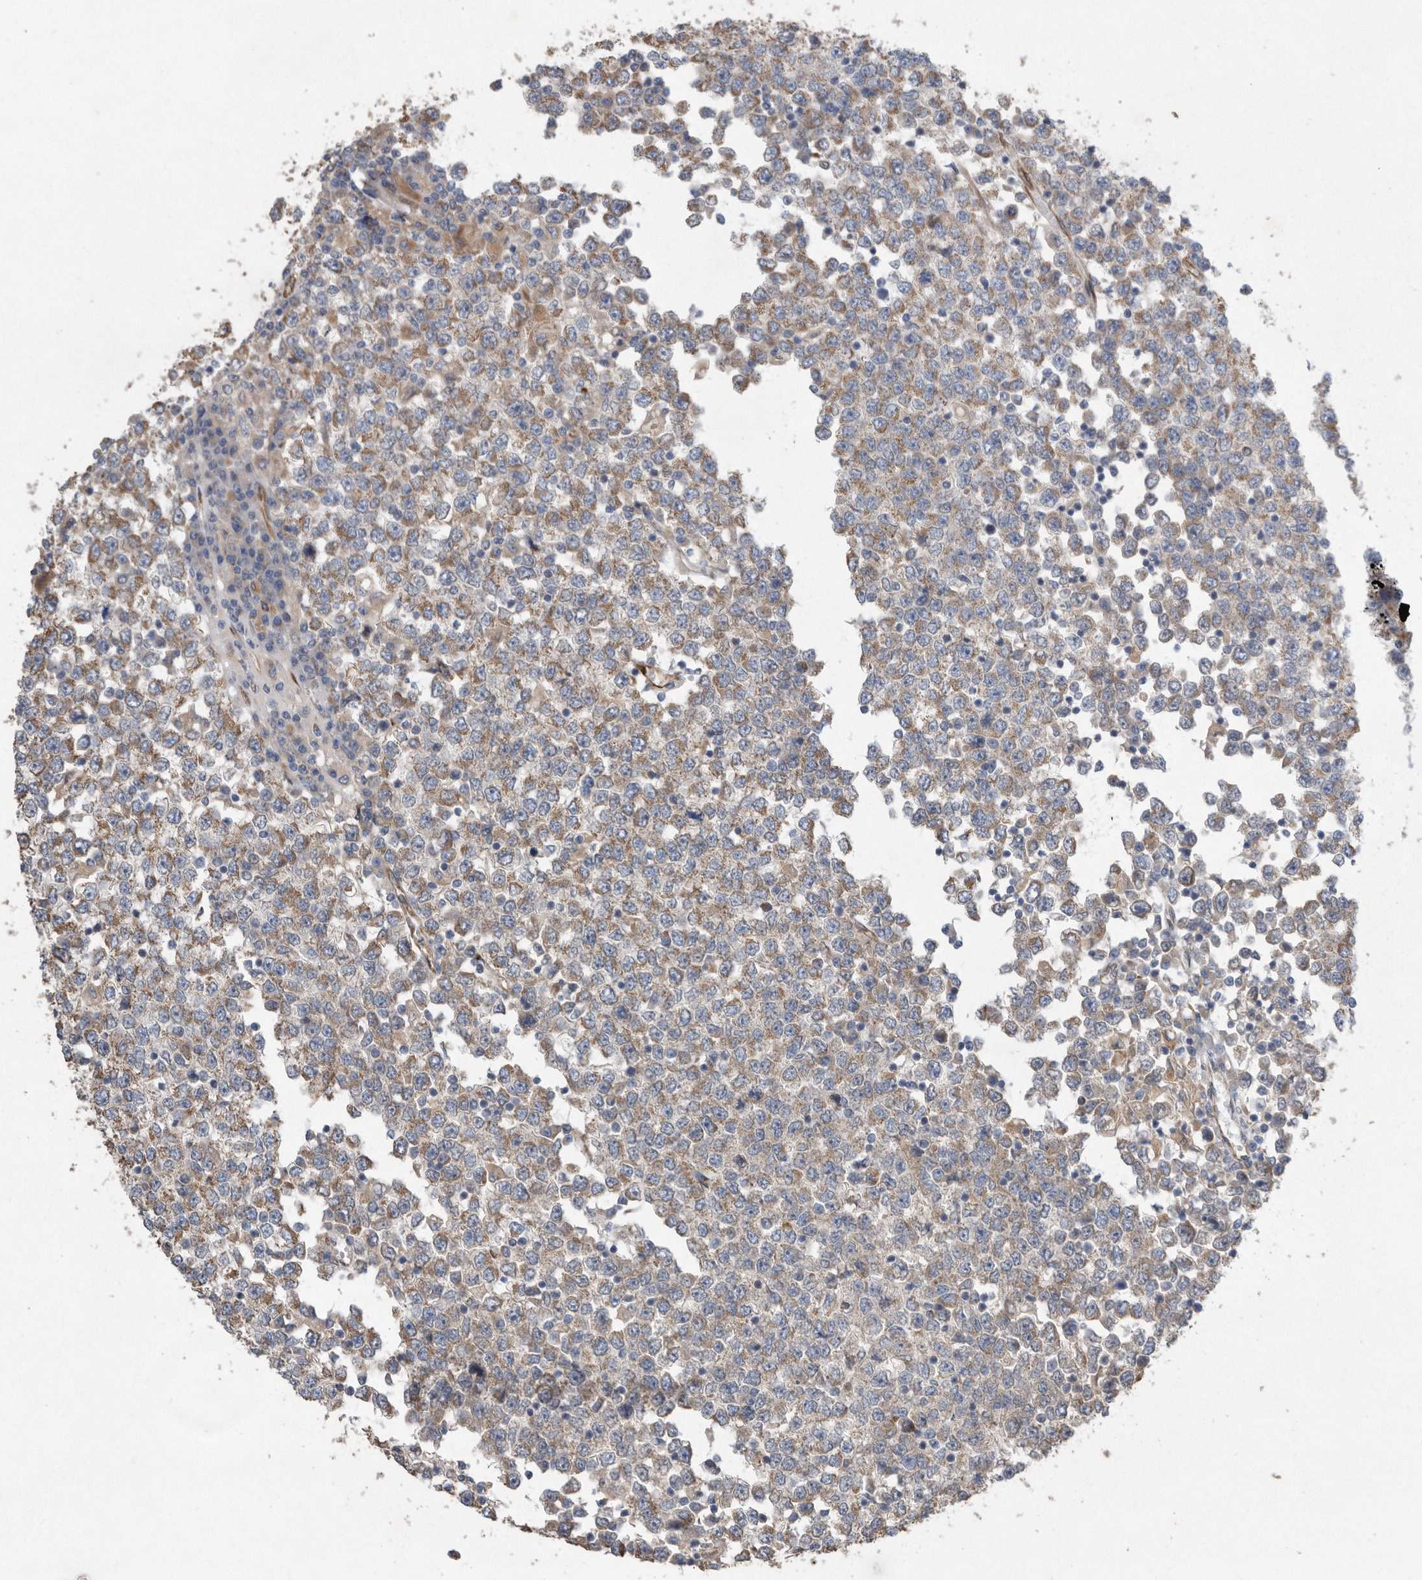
{"staining": {"intensity": "moderate", "quantity": ">75%", "location": "cytoplasmic/membranous"}, "tissue": "testis cancer", "cell_type": "Tumor cells", "image_type": "cancer", "snomed": [{"axis": "morphology", "description": "Seminoma, NOS"}, {"axis": "topography", "description": "Testis"}], "caption": "This image shows IHC staining of human testis cancer (seminoma), with medium moderate cytoplasmic/membranous positivity in approximately >75% of tumor cells.", "gene": "PON2", "patient": {"sex": "male", "age": 65}}